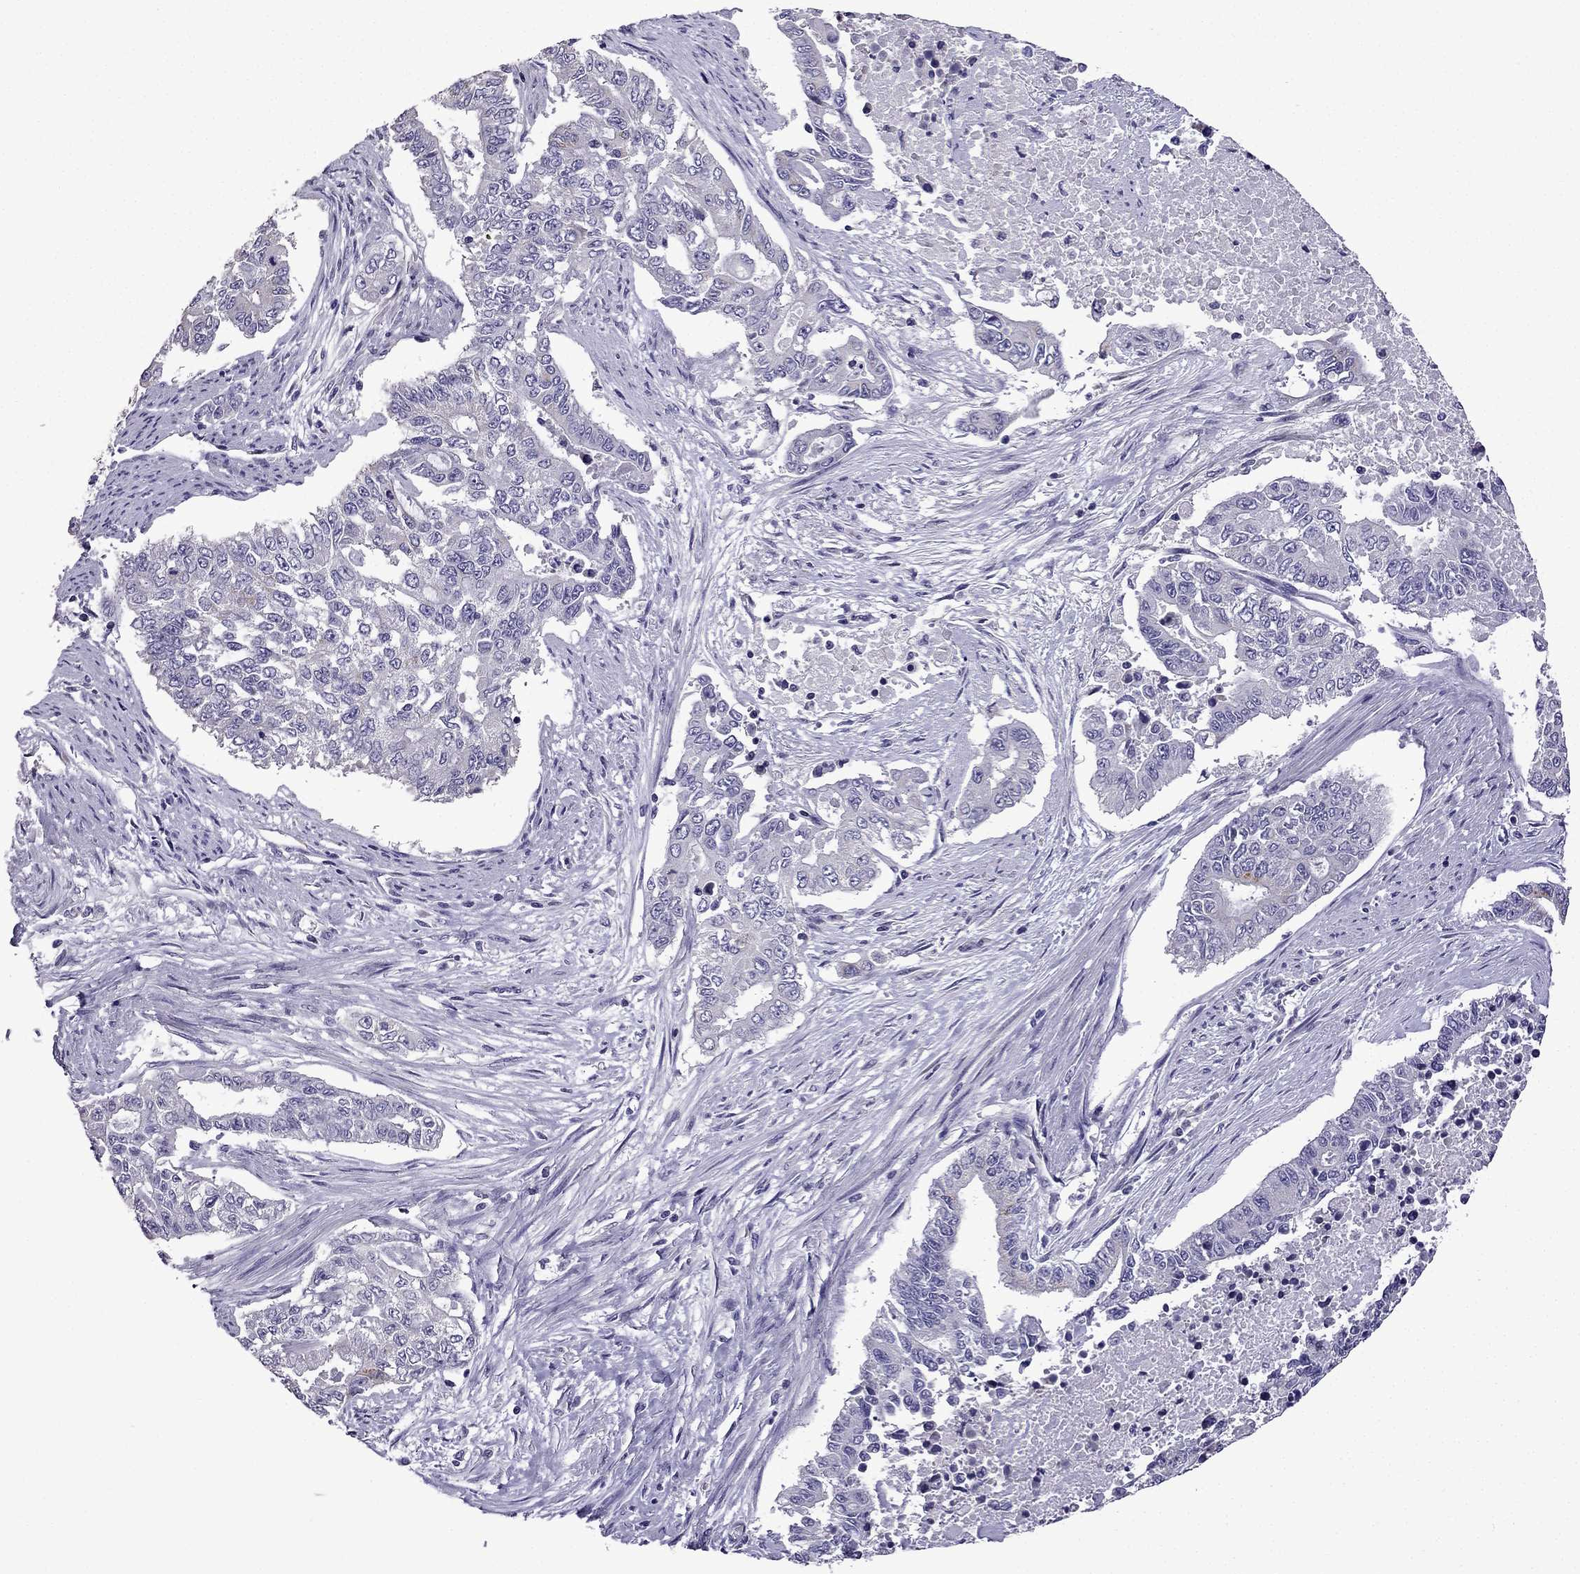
{"staining": {"intensity": "negative", "quantity": "none", "location": "none"}, "tissue": "endometrial cancer", "cell_type": "Tumor cells", "image_type": "cancer", "snomed": [{"axis": "morphology", "description": "Adenocarcinoma, NOS"}, {"axis": "topography", "description": "Uterus"}], "caption": "Immunohistochemistry (IHC) of endometrial cancer (adenocarcinoma) shows no staining in tumor cells. Nuclei are stained in blue.", "gene": "TTN", "patient": {"sex": "female", "age": 59}}